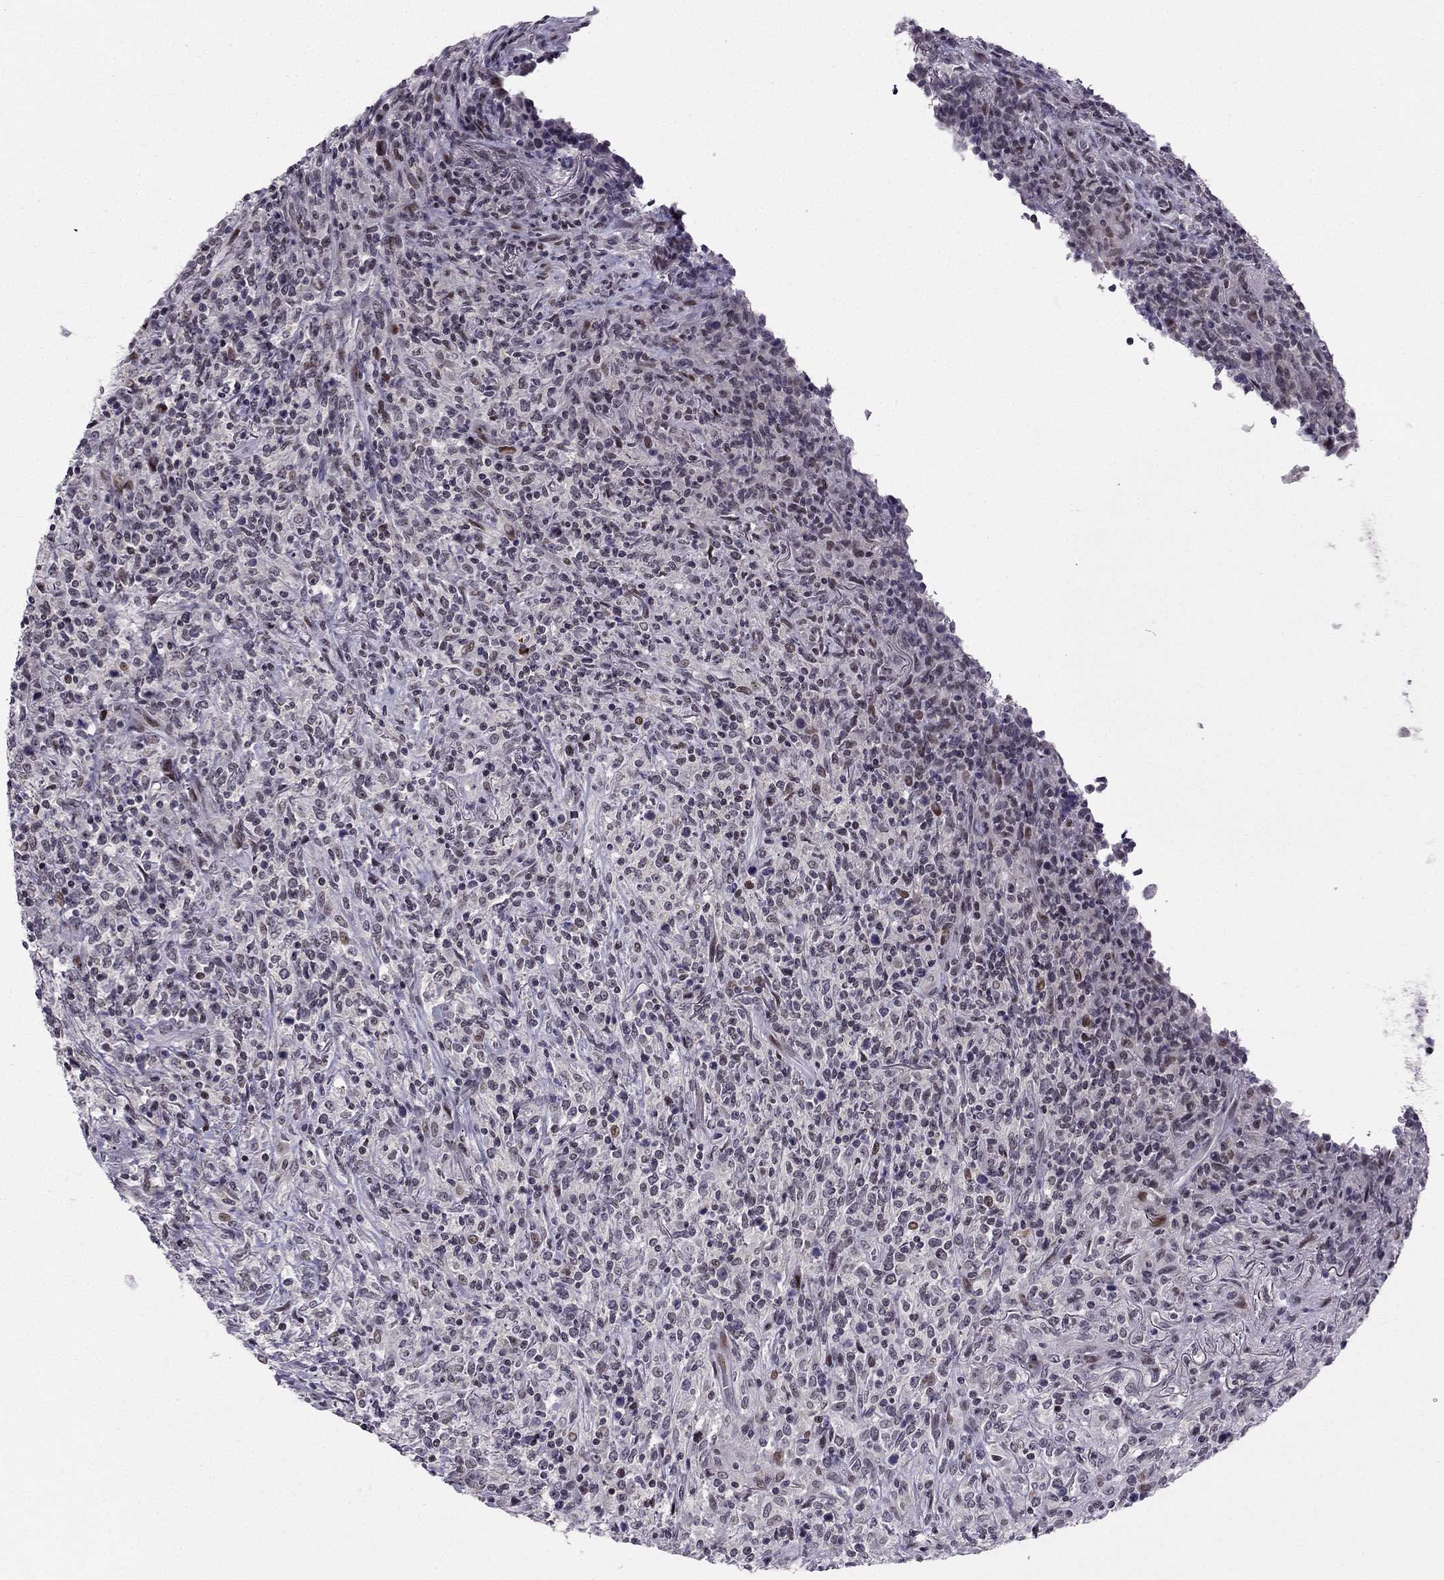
{"staining": {"intensity": "negative", "quantity": "none", "location": "none"}, "tissue": "lymphoma", "cell_type": "Tumor cells", "image_type": "cancer", "snomed": [{"axis": "morphology", "description": "Malignant lymphoma, non-Hodgkin's type, High grade"}, {"axis": "topography", "description": "Lung"}], "caption": "Immunohistochemistry (IHC) image of neoplastic tissue: human high-grade malignant lymphoma, non-Hodgkin's type stained with DAB (3,3'-diaminobenzidine) exhibits no significant protein staining in tumor cells.", "gene": "RPRD2", "patient": {"sex": "male", "age": 79}}